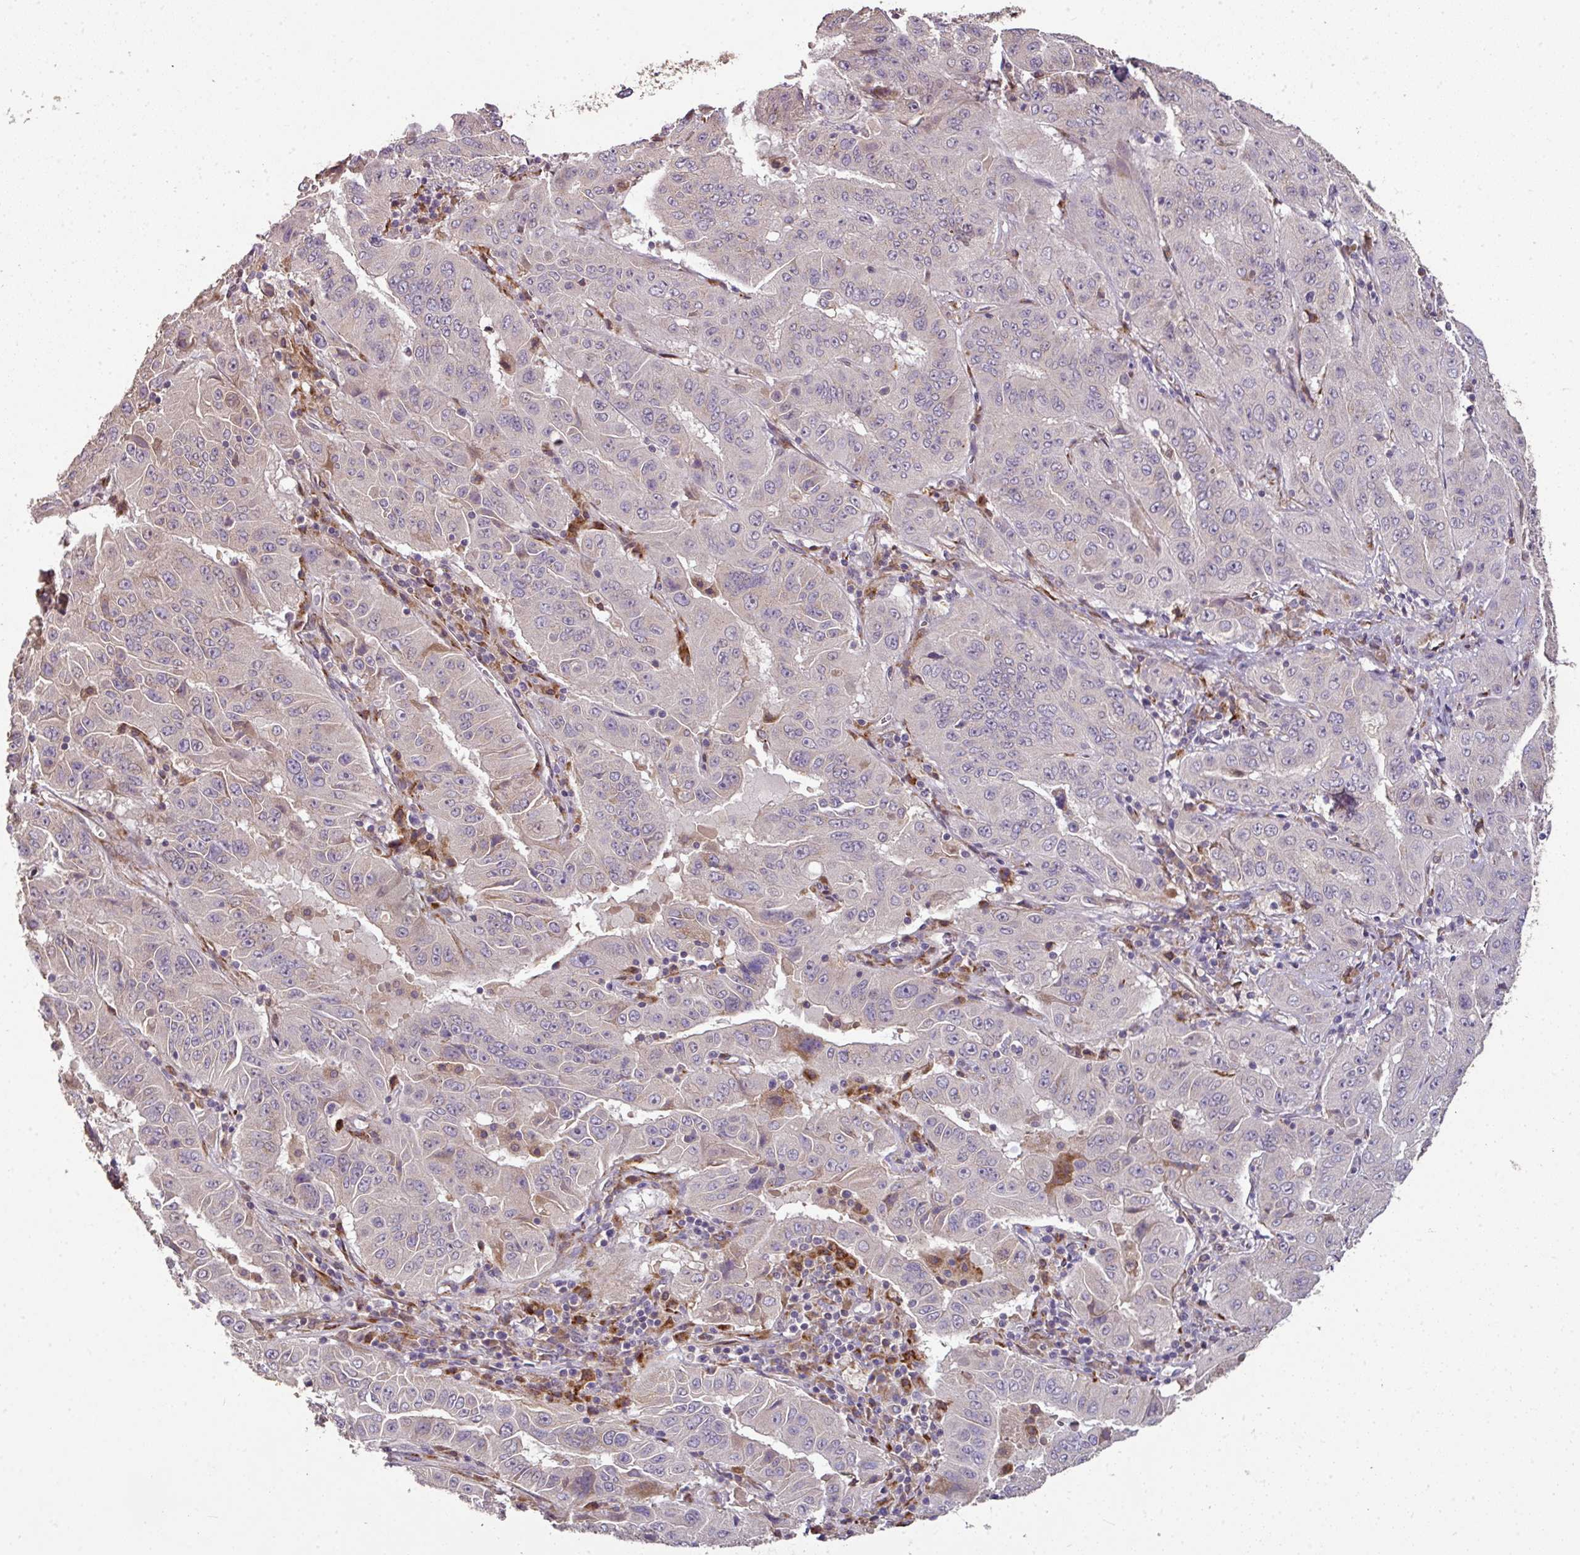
{"staining": {"intensity": "negative", "quantity": "none", "location": "none"}, "tissue": "pancreatic cancer", "cell_type": "Tumor cells", "image_type": "cancer", "snomed": [{"axis": "morphology", "description": "Adenocarcinoma, NOS"}, {"axis": "topography", "description": "Pancreas"}], "caption": "DAB immunohistochemical staining of pancreatic cancer displays no significant positivity in tumor cells. (DAB (3,3'-diaminobenzidine) immunohistochemistry visualized using brightfield microscopy, high magnification).", "gene": "SPCS3", "patient": {"sex": "male", "age": 63}}